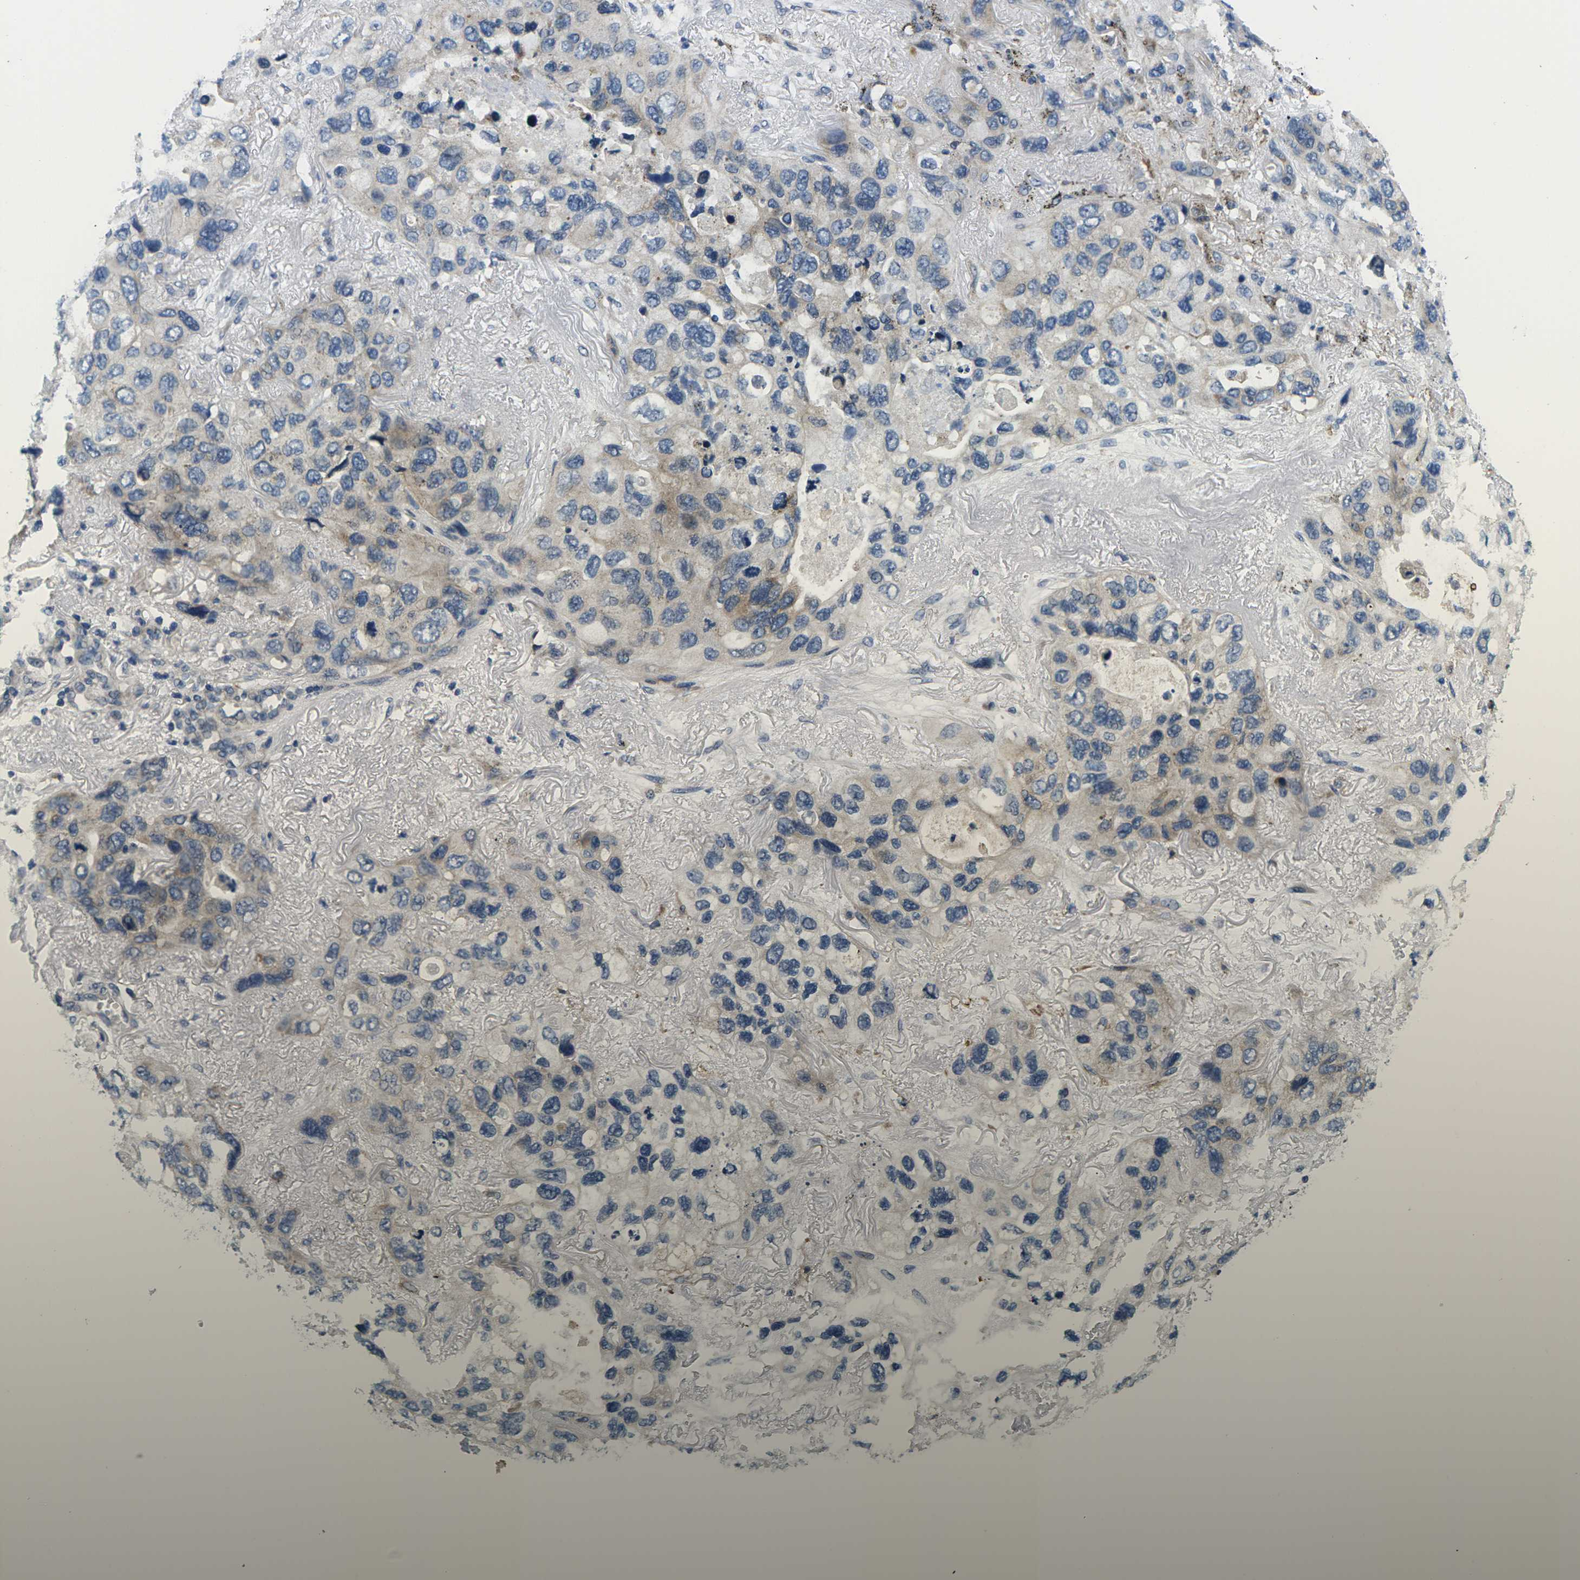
{"staining": {"intensity": "weak", "quantity": "<25%", "location": "cytoplasmic/membranous"}, "tissue": "lung cancer", "cell_type": "Tumor cells", "image_type": "cancer", "snomed": [{"axis": "morphology", "description": "Squamous cell carcinoma, NOS"}, {"axis": "topography", "description": "Lung"}], "caption": "There is no significant positivity in tumor cells of lung squamous cell carcinoma. (Stains: DAB (3,3'-diaminobenzidine) IHC with hematoxylin counter stain, Microscopy: brightfield microscopy at high magnification).", "gene": "ERGIC3", "patient": {"sex": "female", "age": 73}}